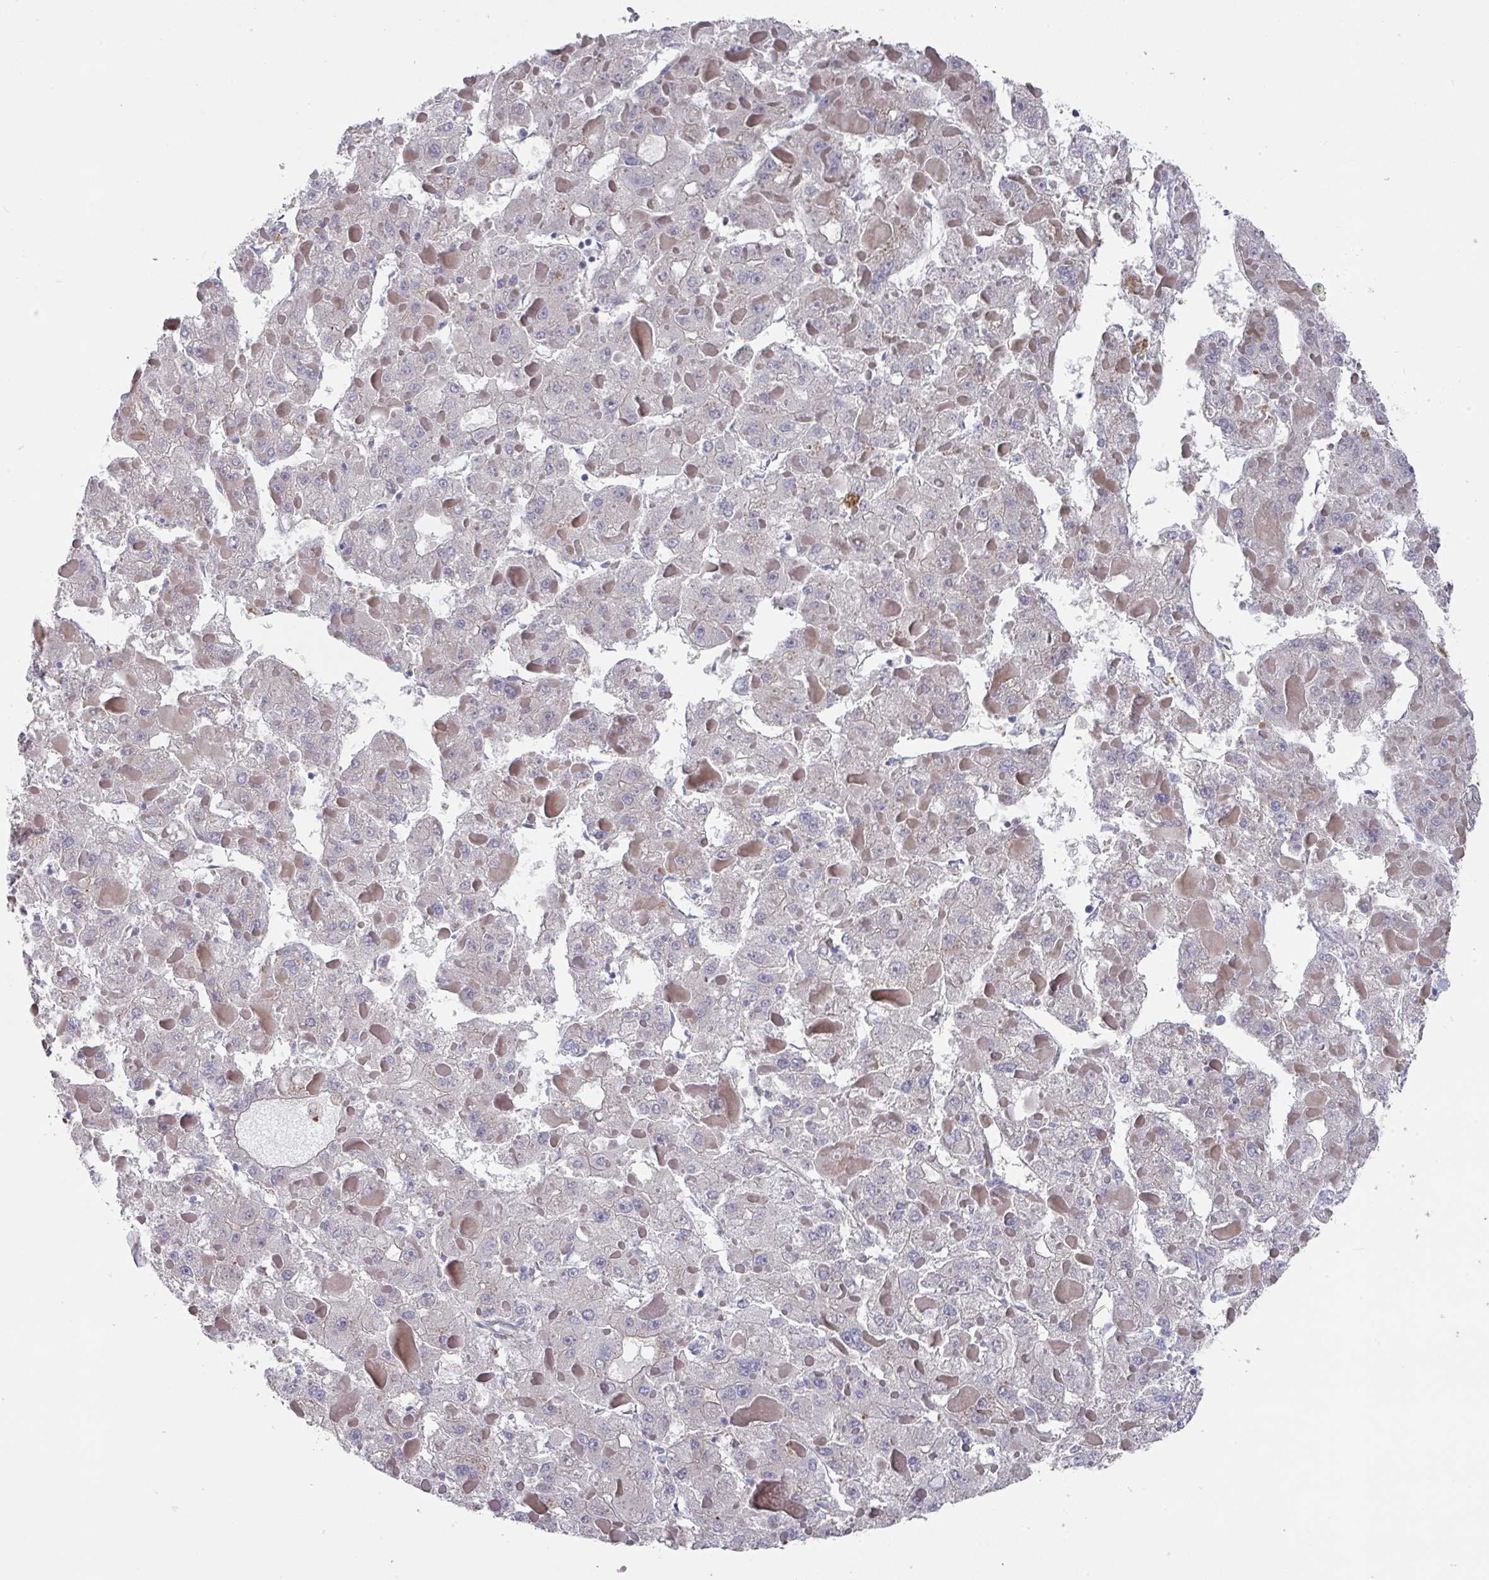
{"staining": {"intensity": "negative", "quantity": "none", "location": "none"}, "tissue": "liver cancer", "cell_type": "Tumor cells", "image_type": "cancer", "snomed": [{"axis": "morphology", "description": "Carcinoma, Hepatocellular, NOS"}, {"axis": "topography", "description": "Liver"}], "caption": "Tumor cells show no significant protein positivity in liver cancer (hepatocellular carcinoma).", "gene": "PRR5", "patient": {"sex": "female", "age": 73}}